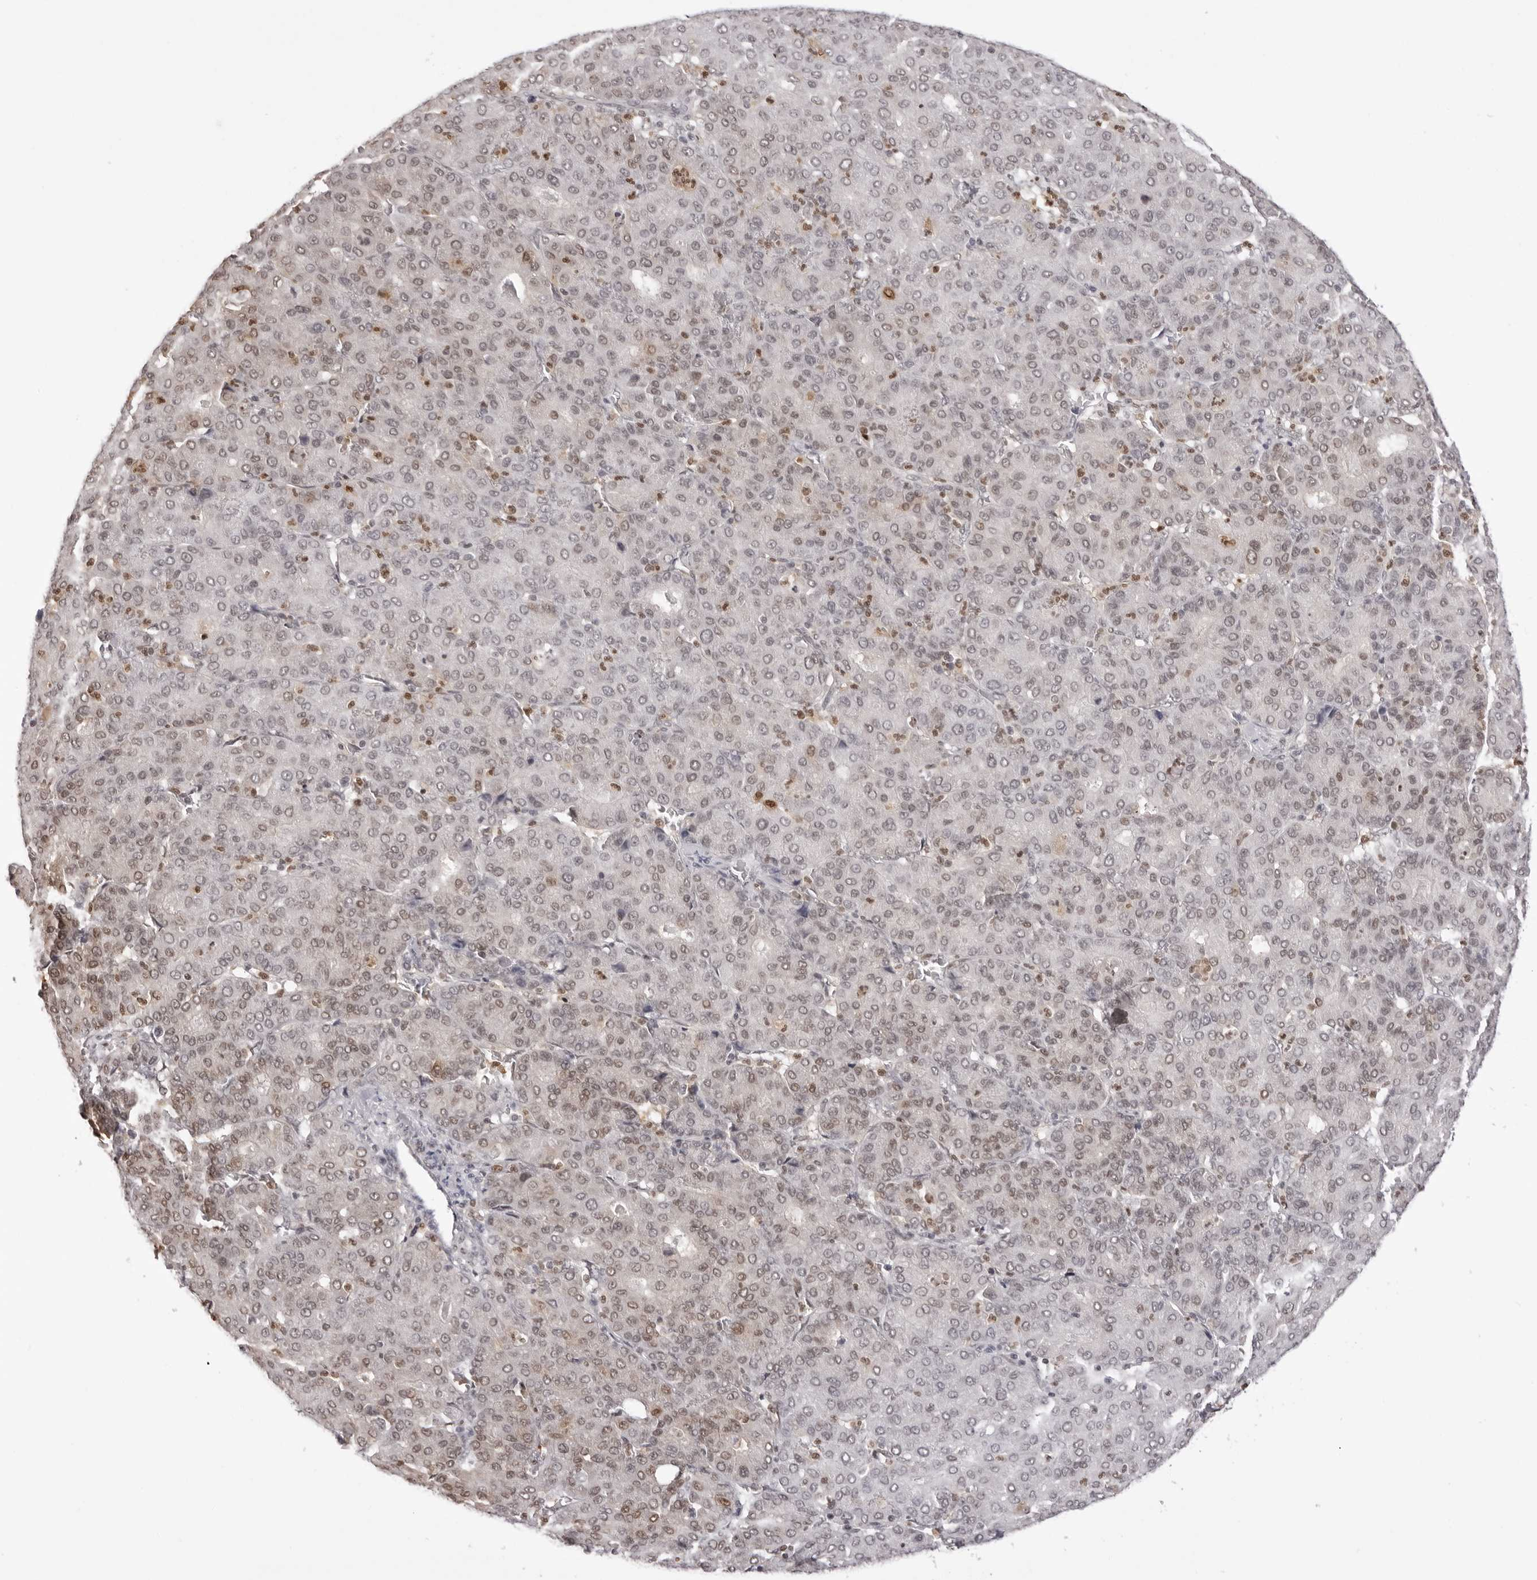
{"staining": {"intensity": "weak", "quantity": ">75%", "location": "nuclear"}, "tissue": "liver cancer", "cell_type": "Tumor cells", "image_type": "cancer", "snomed": [{"axis": "morphology", "description": "Carcinoma, Hepatocellular, NOS"}, {"axis": "topography", "description": "Liver"}], "caption": "IHC of human hepatocellular carcinoma (liver) exhibits low levels of weak nuclear positivity in approximately >75% of tumor cells.", "gene": "HSPA4", "patient": {"sex": "male", "age": 65}}